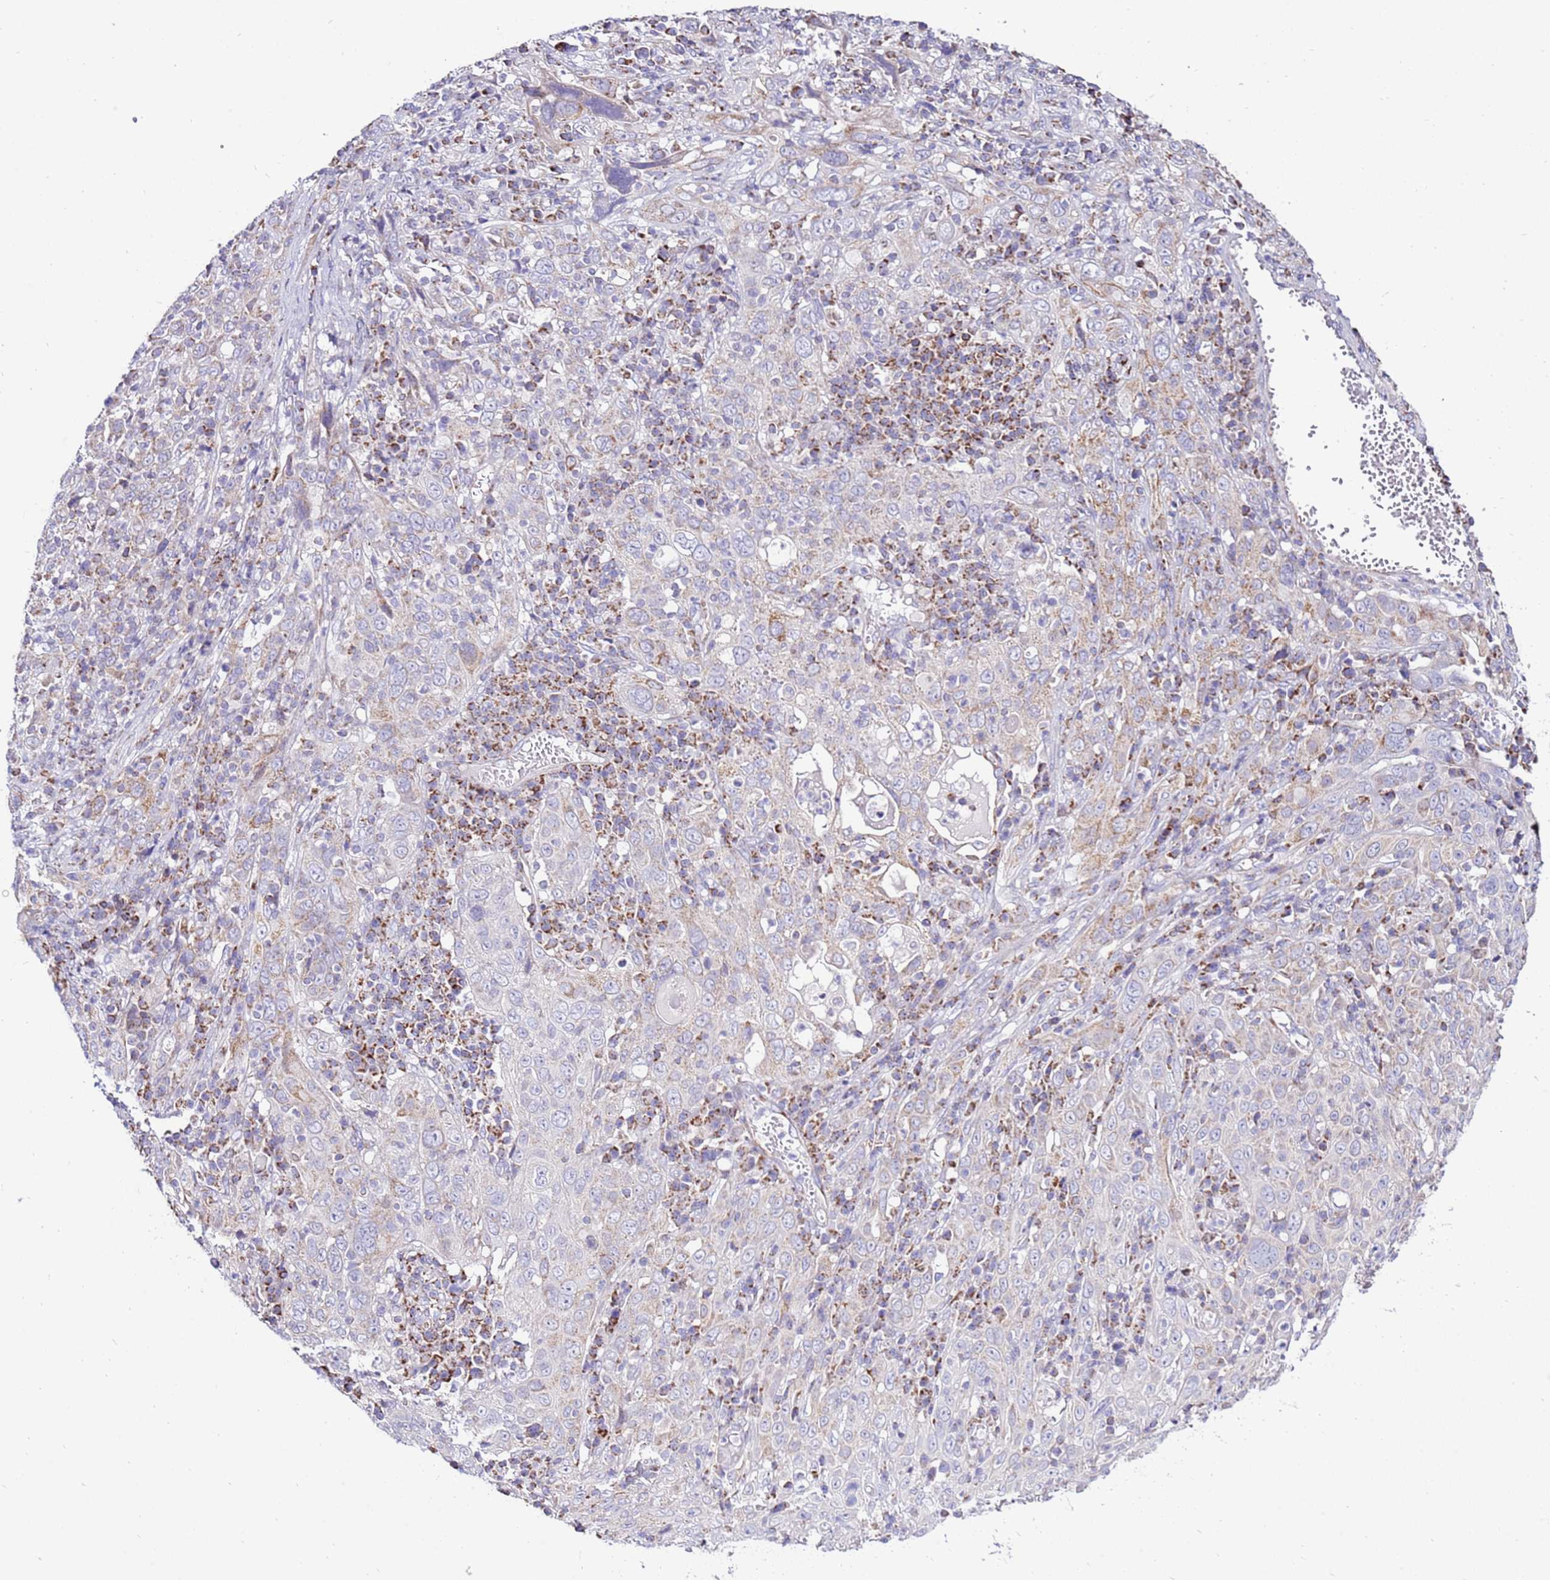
{"staining": {"intensity": "negative", "quantity": "none", "location": "none"}, "tissue": "cervical cancer", "cell_type": "Tumor cells", "image_type": "cancer", "snomed": [{"axis": "morphology", "description": "Squamous cell carcinoma, NOS"}, {"axis": "topography", "description": "Cervix"}], "caption": "Tumor cells show no significant staining in squamous cell carcinoma (cervical). Nuclei are stained in blue.", "gene": "IGF1R", "patient": {"sex": "female", "age": 46}}